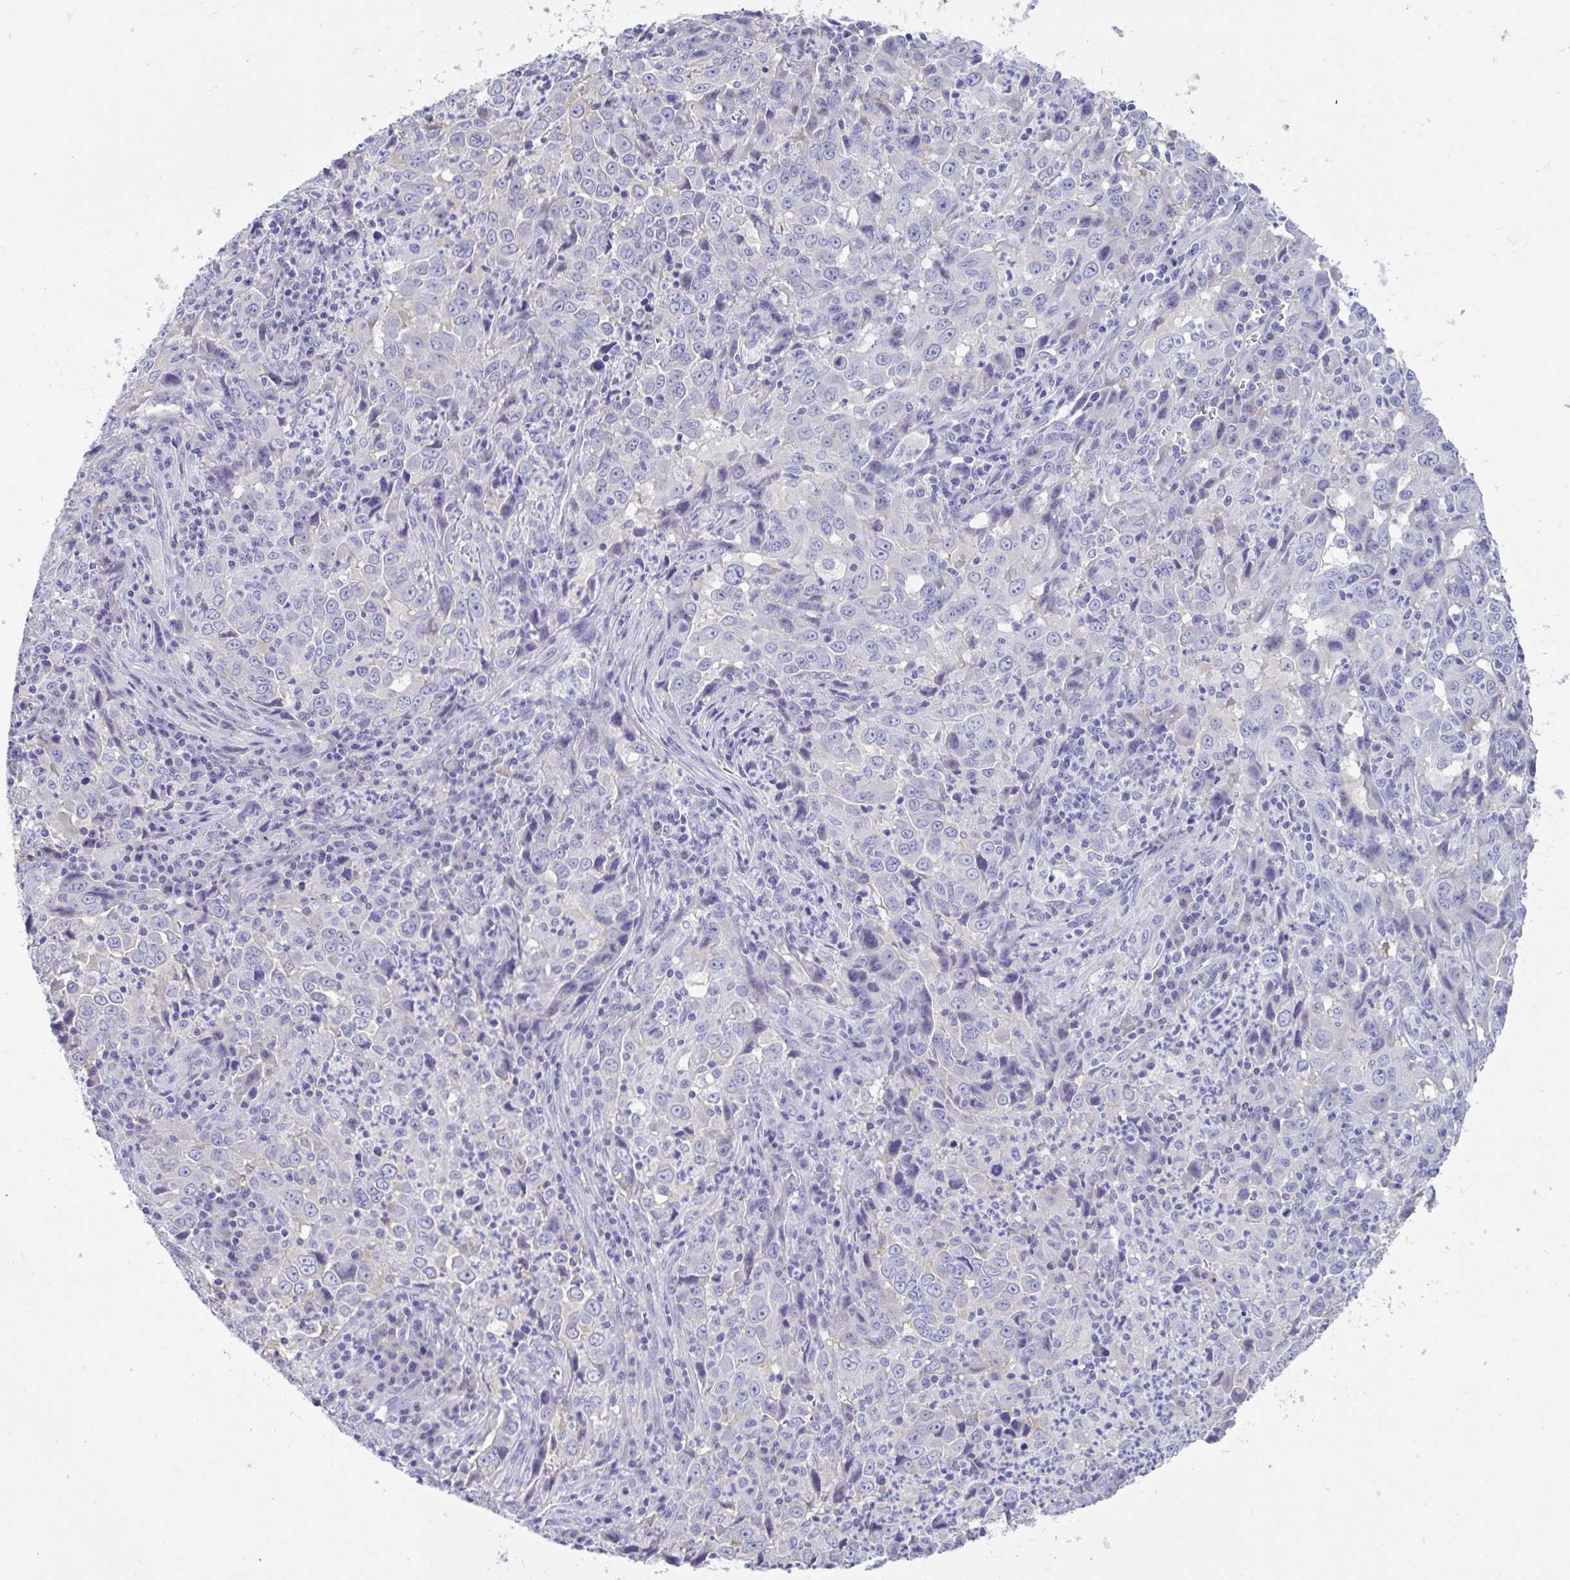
{"staining": {"intensity": "negative", "quantity": "none", "location": "none"}, "tissue": "lung cancer", "cell_type": "Tumor cells", "image_type": "cancer", "snomed": [{"axis": "morphology", "description": "Adenocarcinoma, NOS"}, {"axis": "topography", "description": "Lung"}], "caption": "Human lung cancer (adenocarcinoma) stained for a protein using IHC reveals no staining in tumor cells.", "gene": "TTC30B", "patient": {"sex": "male", "age": 67}}